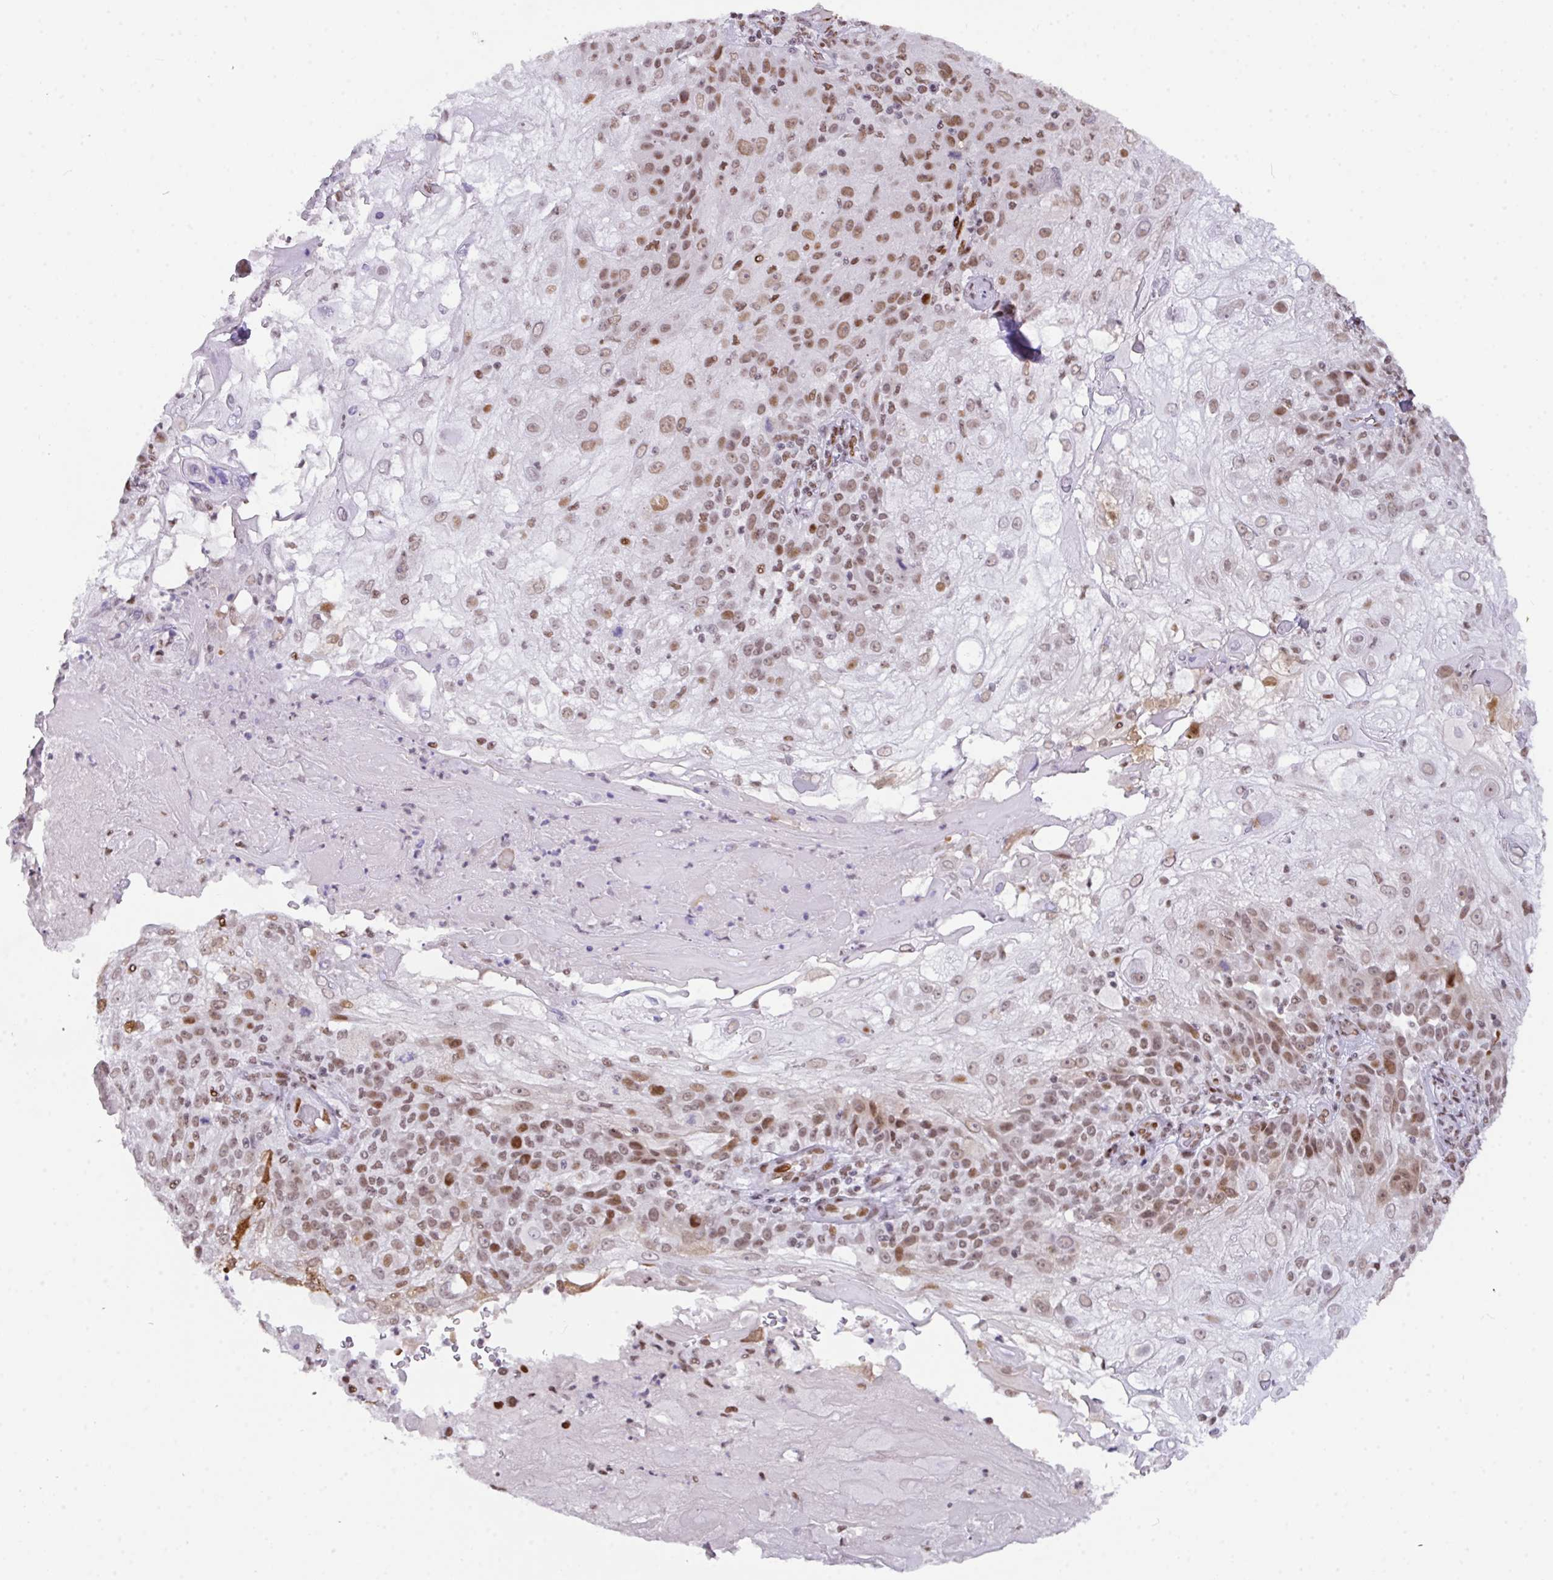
{"staining": {"intensity": "moderate", "quantity": "25%-75%", "location": "nuclear"}, "tissue": "skin cancer", "cell_type": "Tumor cells", "image_type": "cancer", "snomed": [{"axis": "morphology", "description": "Normal tissue, NOS"}, {"axis": "morphology", "description": "Squamous cell carcinoma, NOS"}, {"axis": "topography", "description": "Skin"}], "caption": "Skin squamous cell carcinoma was stained to show a protein in brown. There is medium levels of moderate nuclear expression in approximately 25%-75% of tumor cells.", "gene": "CLP1", "patient": {"sex": "female", "age": 83}}